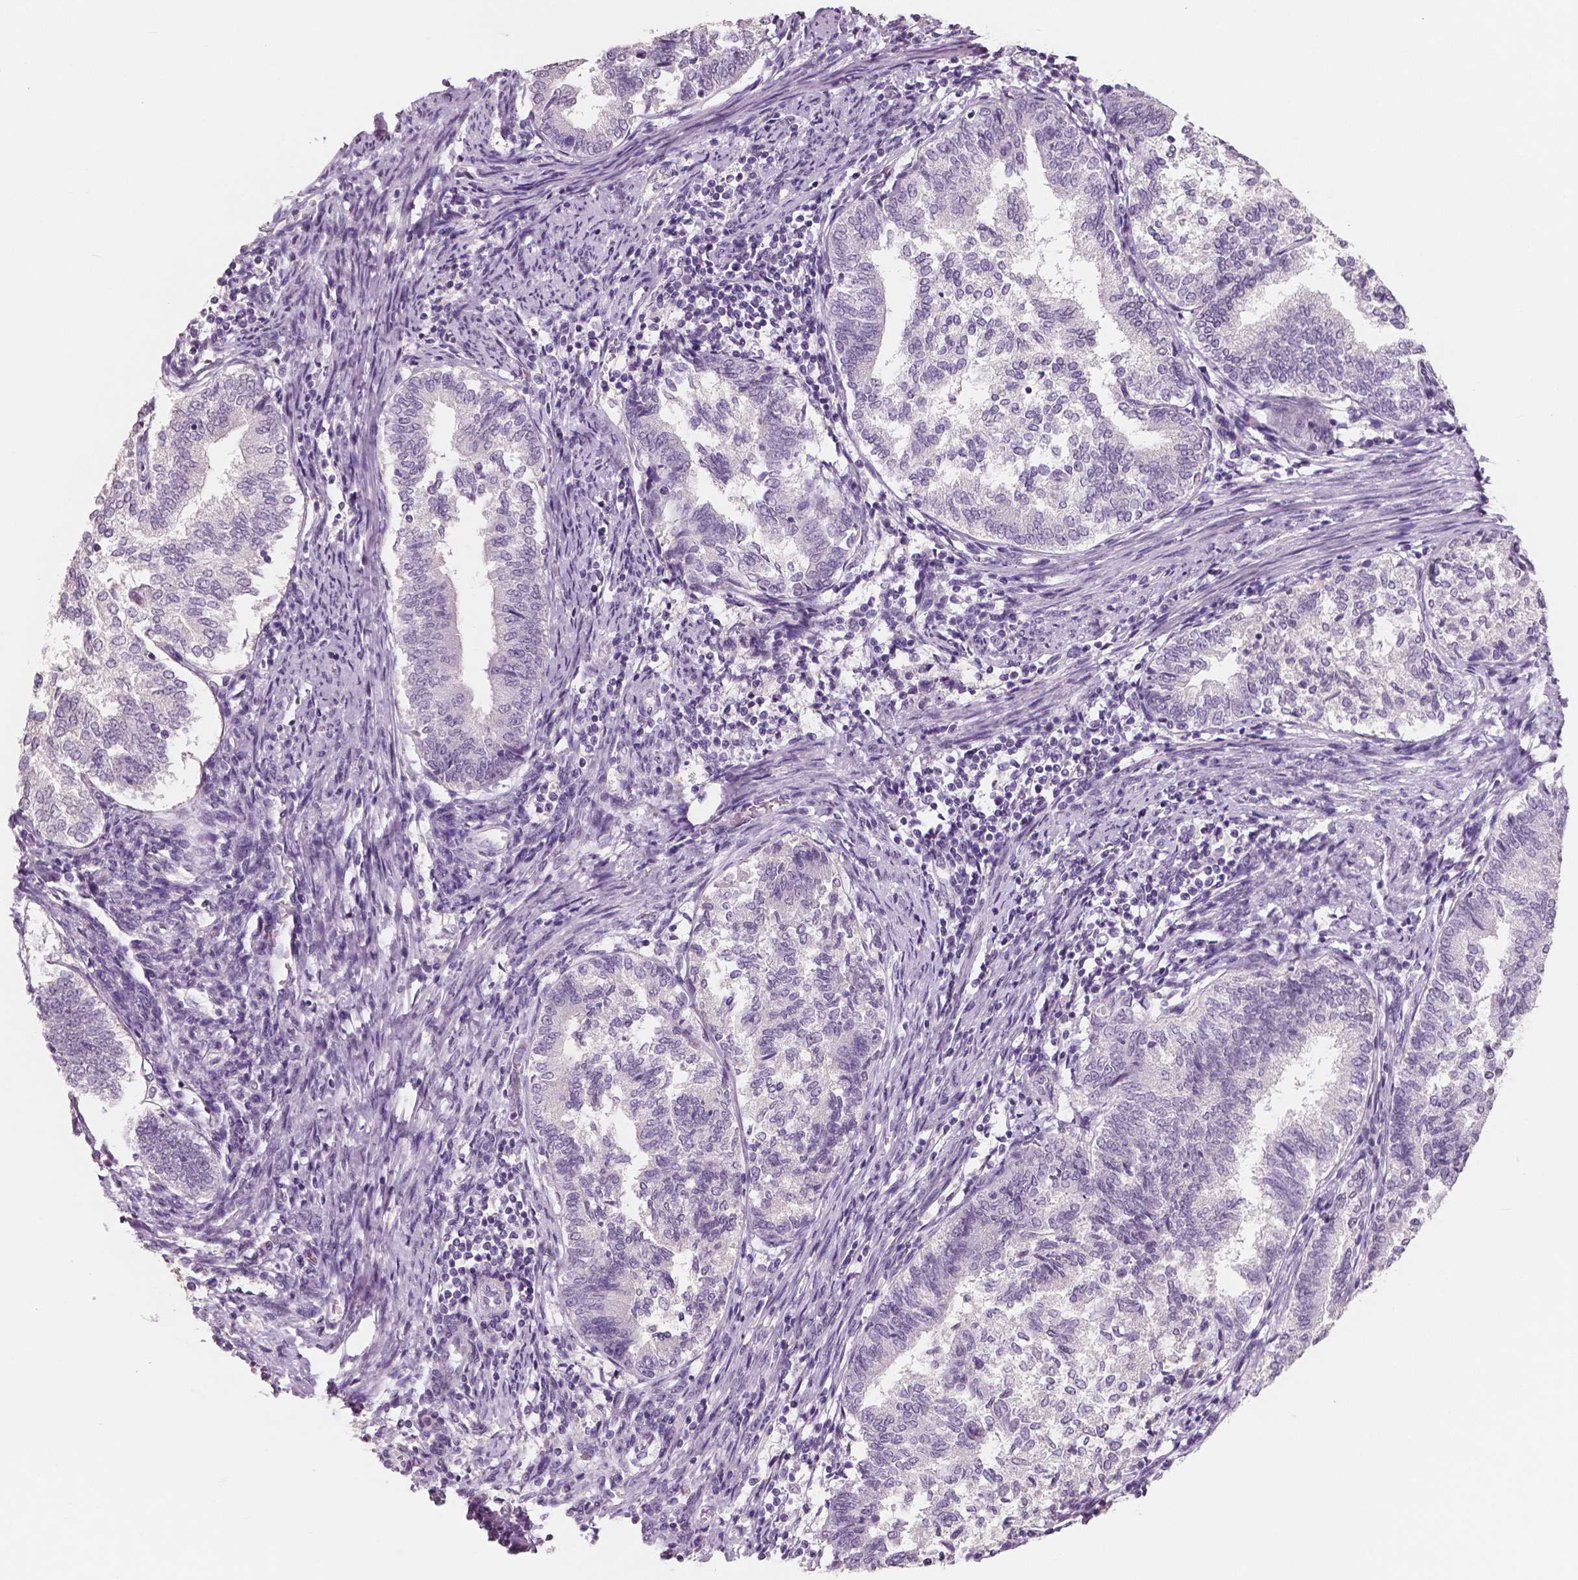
{"staining": {"intensity": "negative", "quantity": "none", "location": "none"}, "tissue": "endometrial cancer", "cell_type": "Tumor cells", "image_type": "cancer", "snomed": [{"axis": "morphology", "description": "Adenocarcinoma, NOS"}, {"axis": "topography", "description": "Endometrium"}], "caption": "An IHC image of endometrial cancer (adenocarcinoma) is shown. There is no staining in tumor cells of endometrial cancer (adenocarcinoma).", "gene": "NECAB1", "patient": {"sex": "female", "age": 65}}